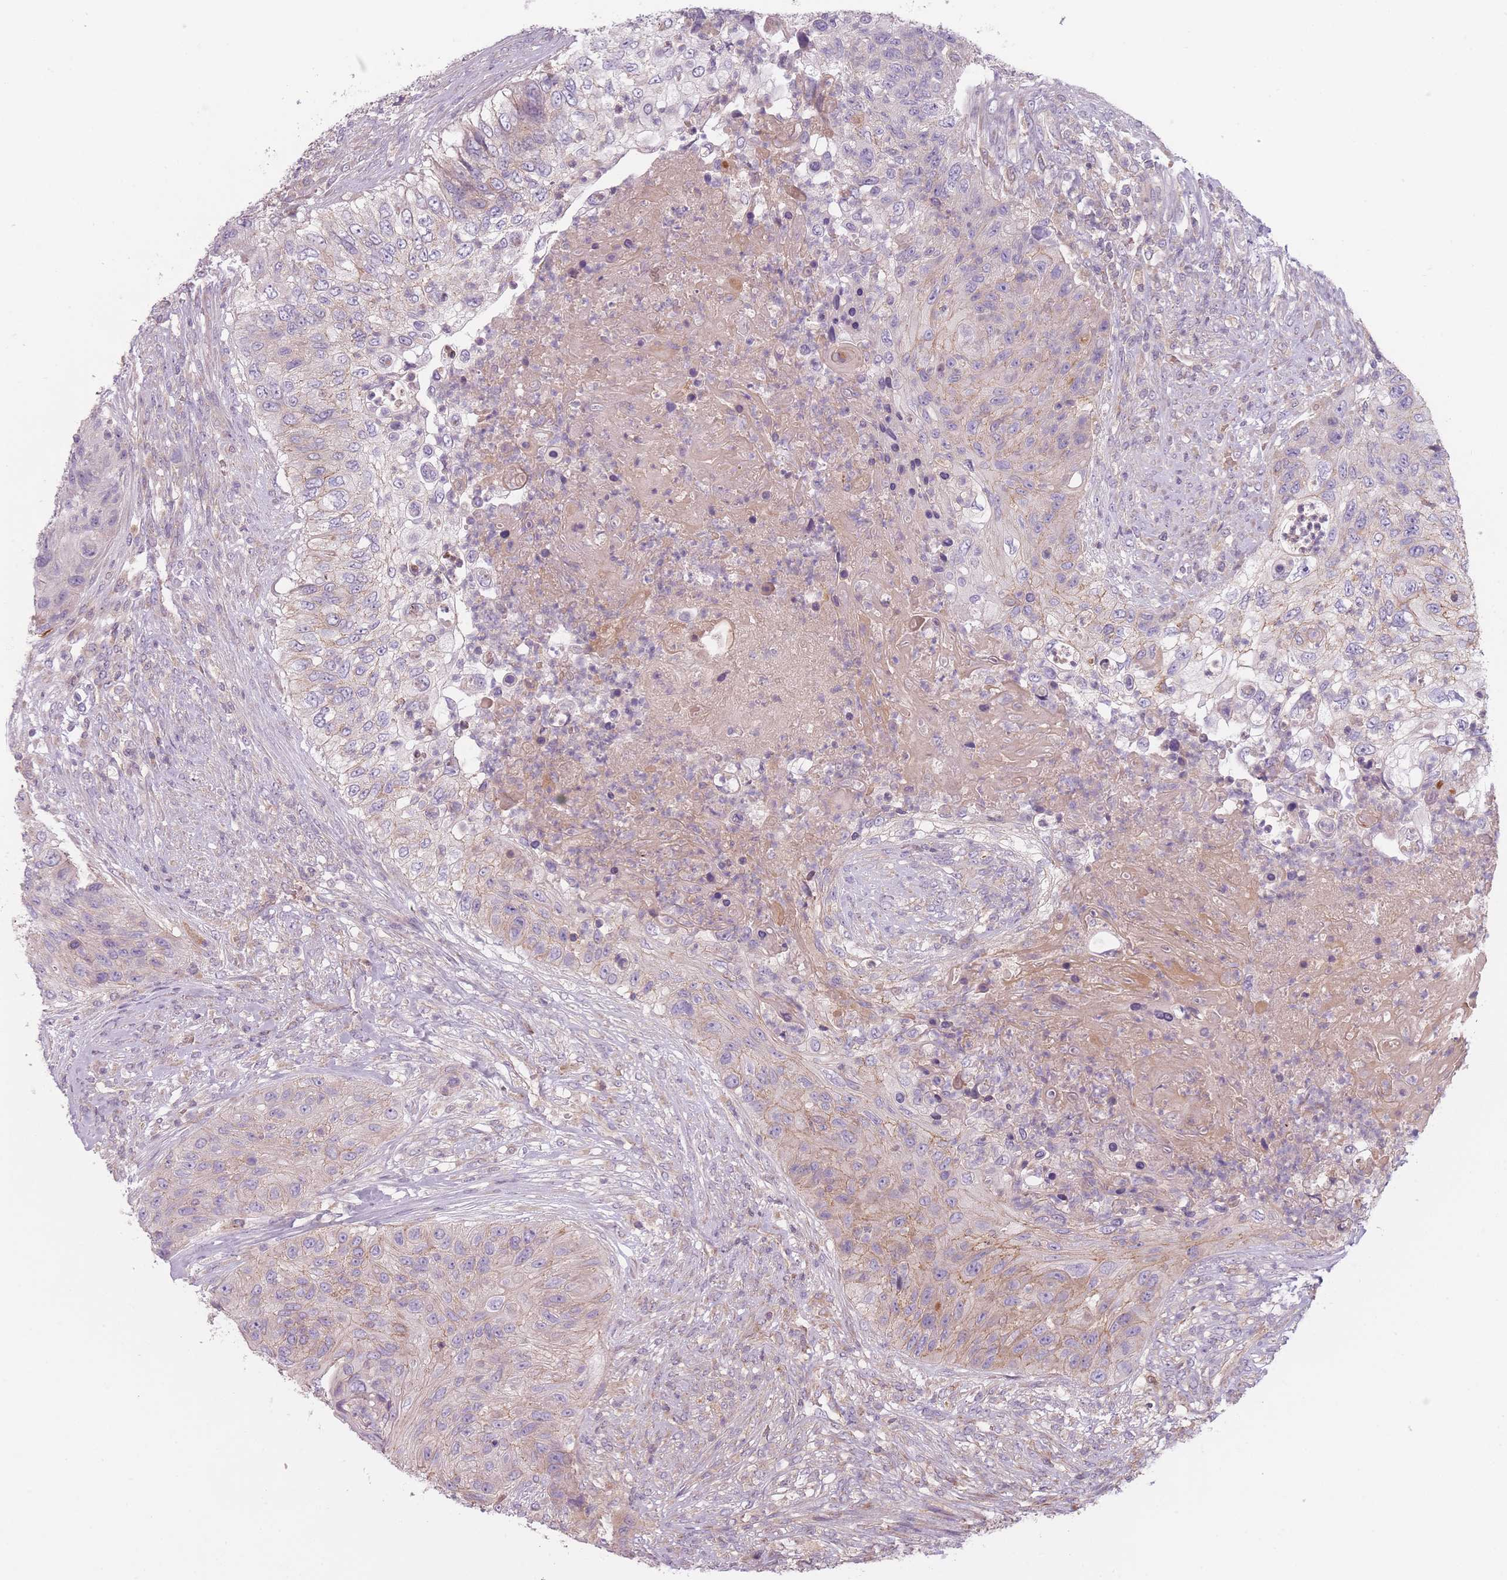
{"staining": {"intensity": "negative", "quantity": "none", "location": "none"}, "tissue": "urothelial cancer", "cell_type": "Tumor cells", "image_type": "cancer", "snomed": [{"axis": "morphology", "description": "Urothelial carcinoma, High grade"}, {"axis": "topography", "description": "Urinary bladder"}], "caption": "There is no significant staining in tumor cells of high-grade urothelial carcinoma.", "gene": "NT5DC2", "patient": {"sex": "female", "age": 60}}